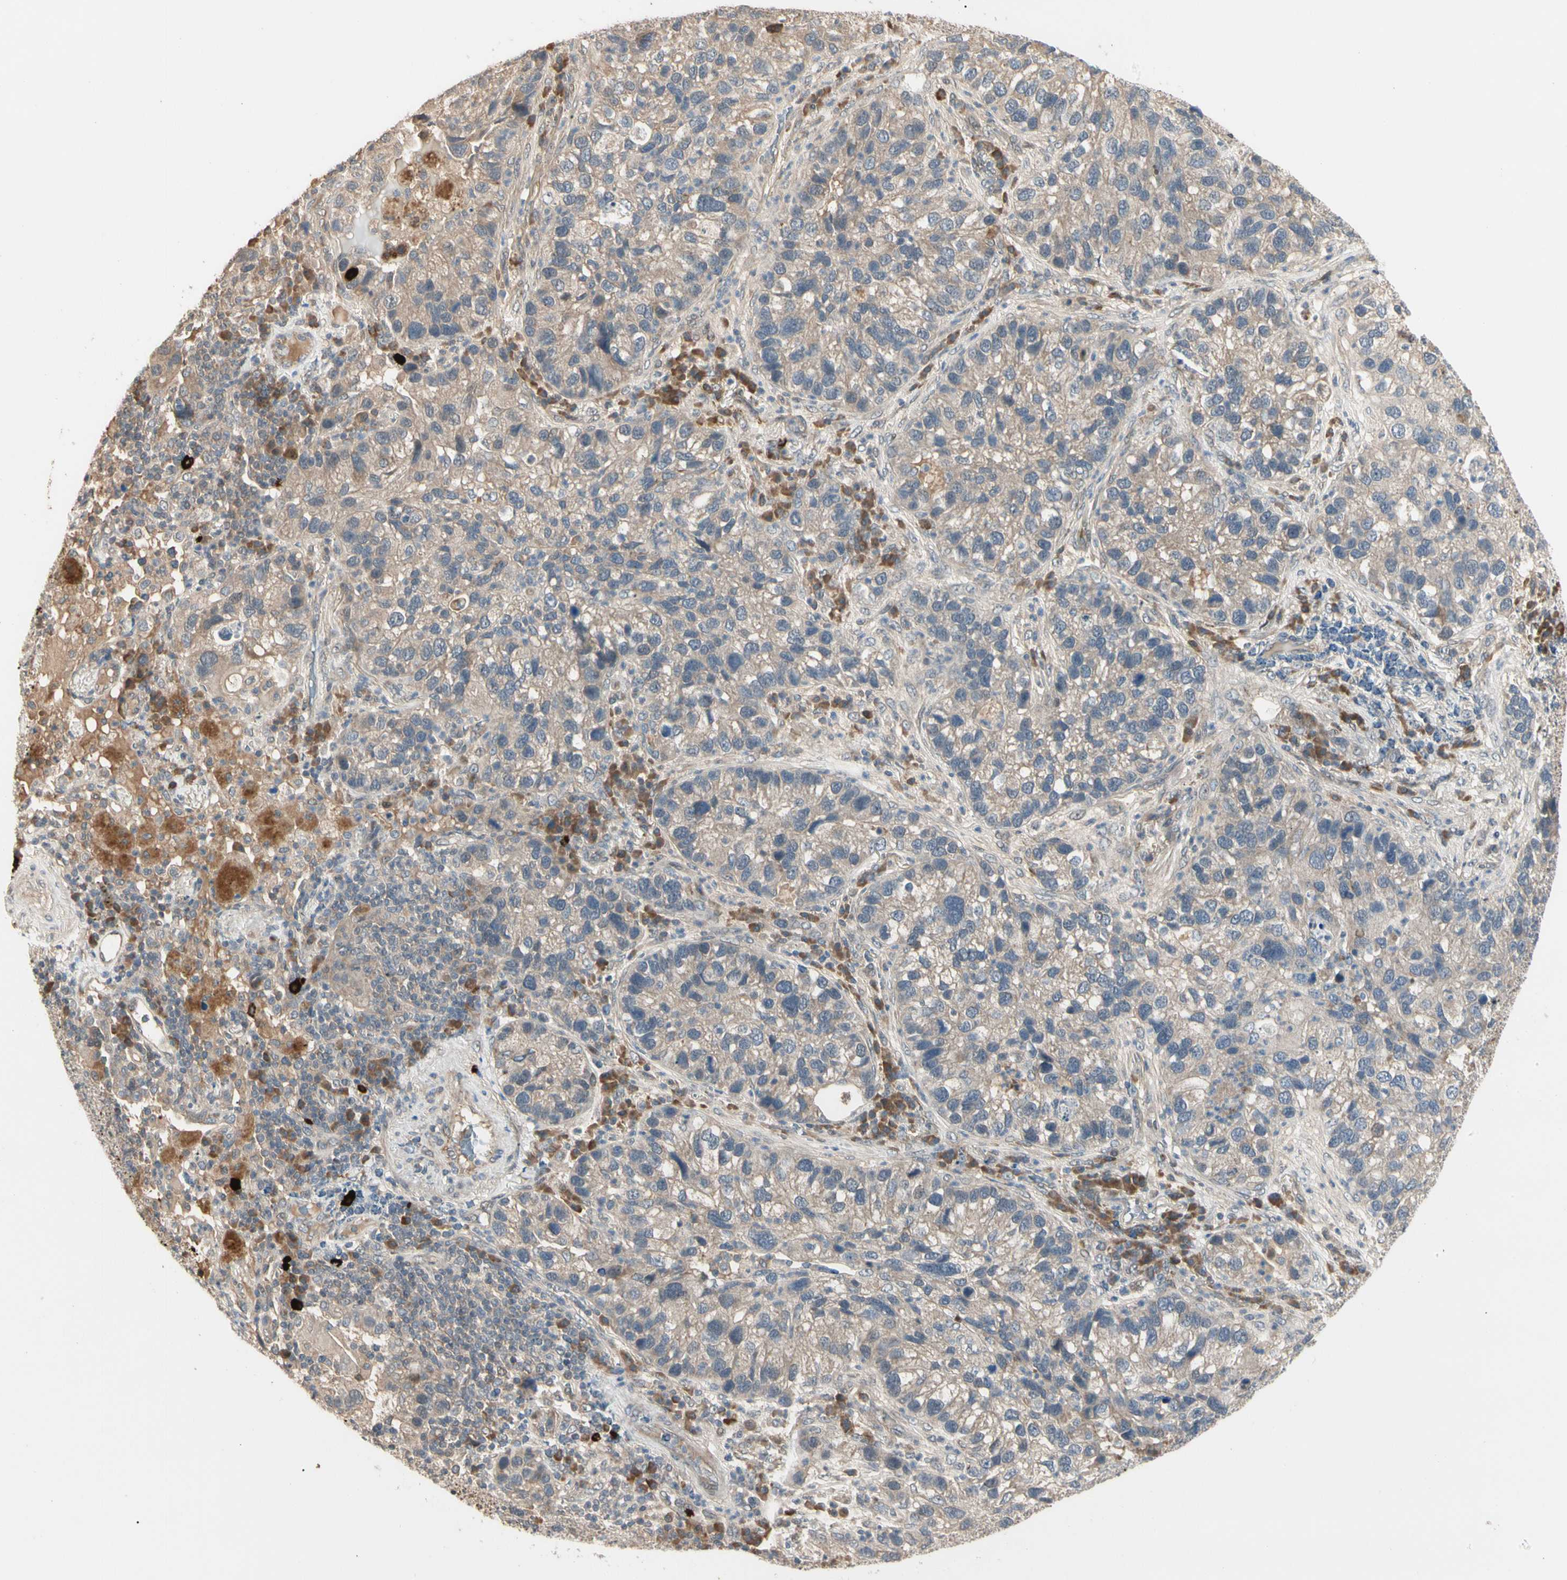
{"staining": {"intensity": "weak", "quantity": ">75%", "location": "cytoplasmic/membranous"}, "tissue": "lung cancer", "cell_type": "Tumor cells", "image_type": "cancer", "snomed": [{"axis": "morphology", "description": "Normal tissue, NOS"}, {"axis": "morphology", "description": "Adenocarcinoma, NOS"}, {"axis": "topography", "description": "Bronchus"}, {"axis": "topography", "description": "Lung"}], "caption": "Lung cancer stained for a protein demonstrates weak cytoplasmic/membranous positivity in tumor cells.", "gene": "ATG4C", "patient": {"sex": "male", "age": 54}}